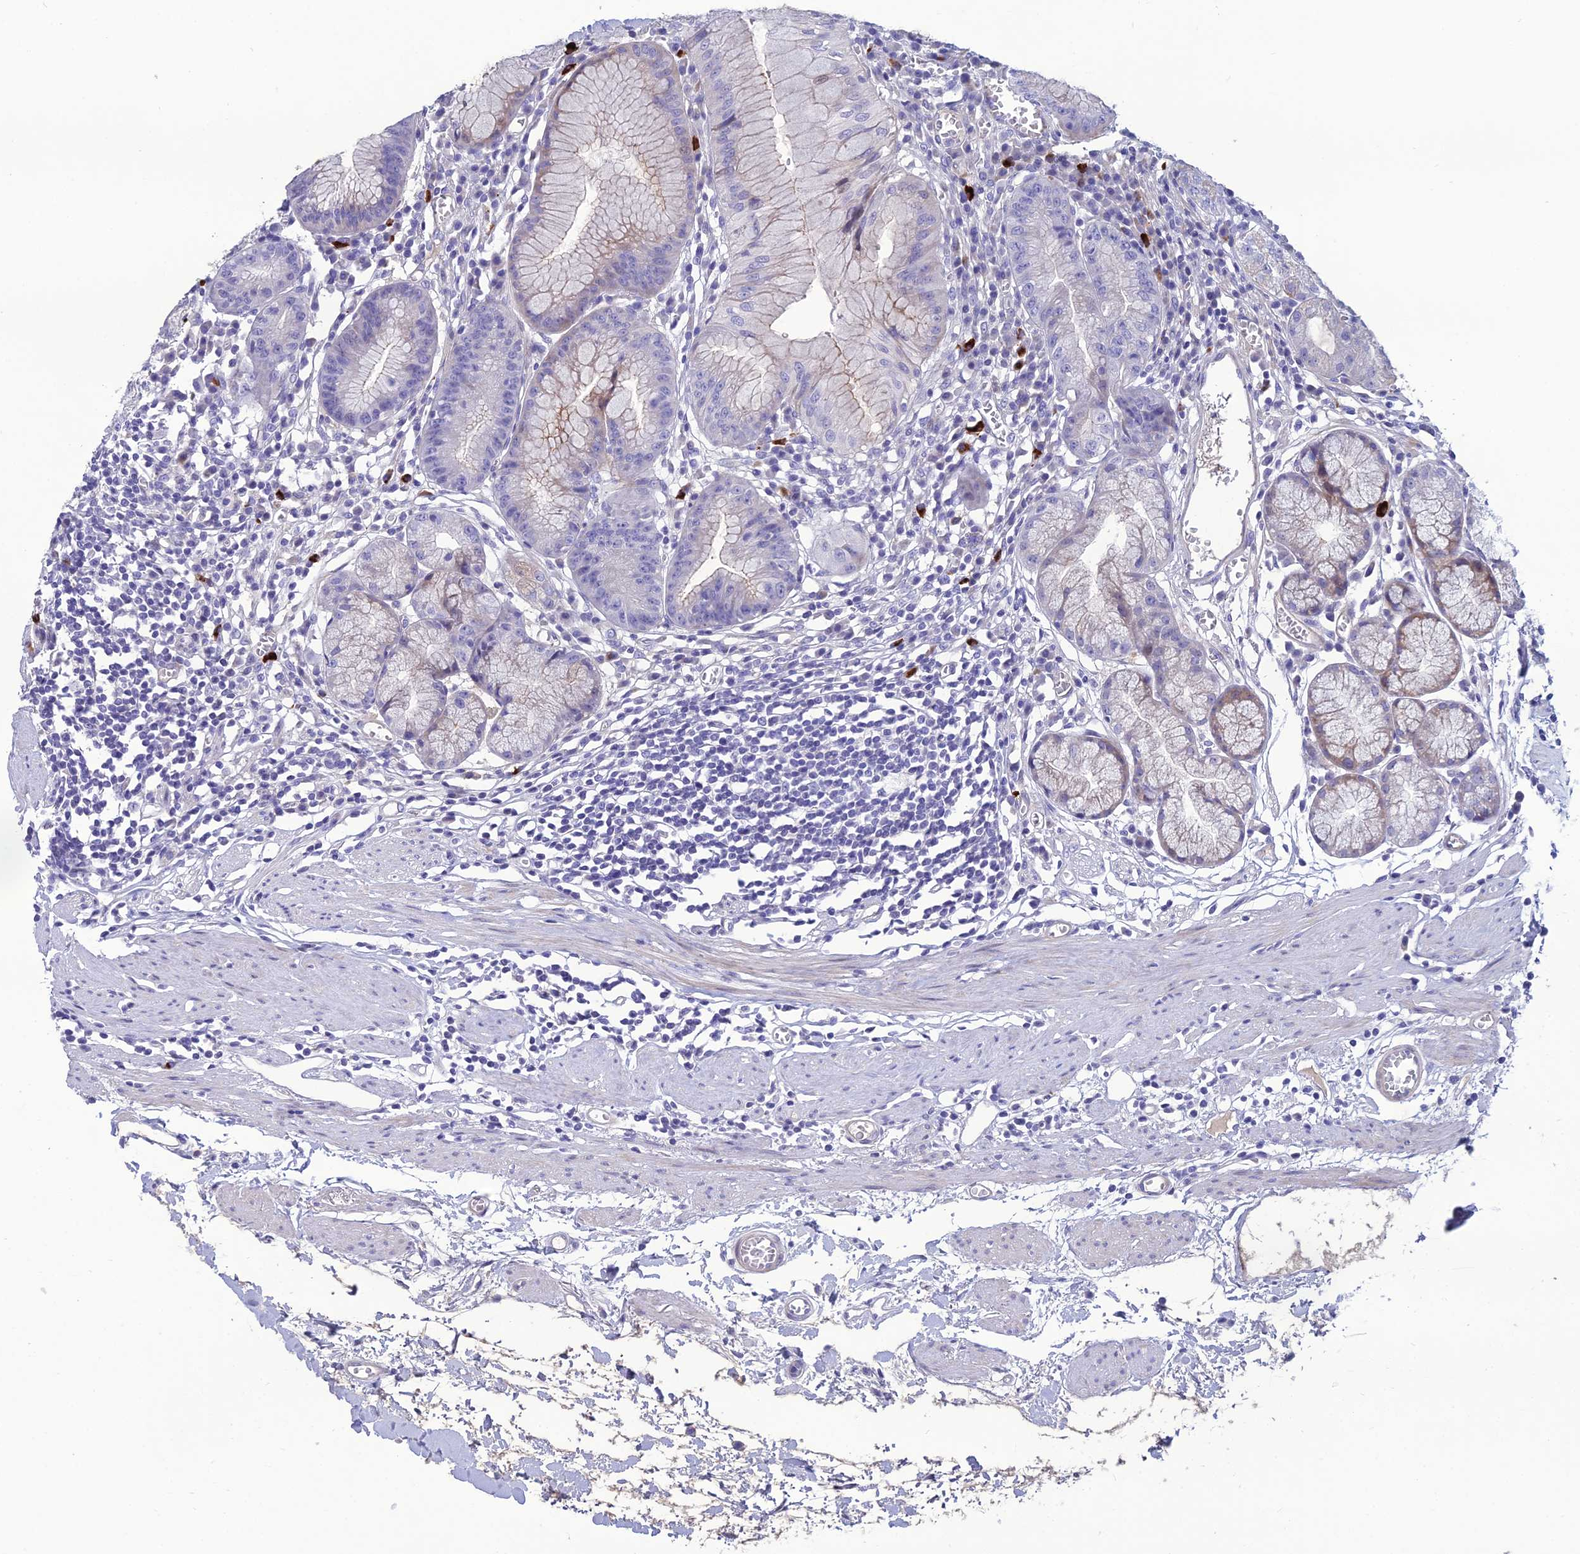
{"staining": {"intensity": "weak", "quantity": "<25%", "location": "cytoplasmic/membranous"}, "tissue": "stomach", "cell_type": "Glandular cells", "image_type": "normal", "snomed": [{"axis": "morphology", "description": "Normal tissue, NOS"}, {"axis": "topography", "description": "Stomach"}], "caption": "Immunohistochemistry histopathology image of unremarkable stomach: stomach stained with DAB shows no significant protein positivity in glandular cells. (DAB (3,3'-diaminobenzidine) immunohistochemistry (IHC) with hematoxylin counter stain).", "gene": "OR56B1", "patient": {"sex": "male", "age": 55}}